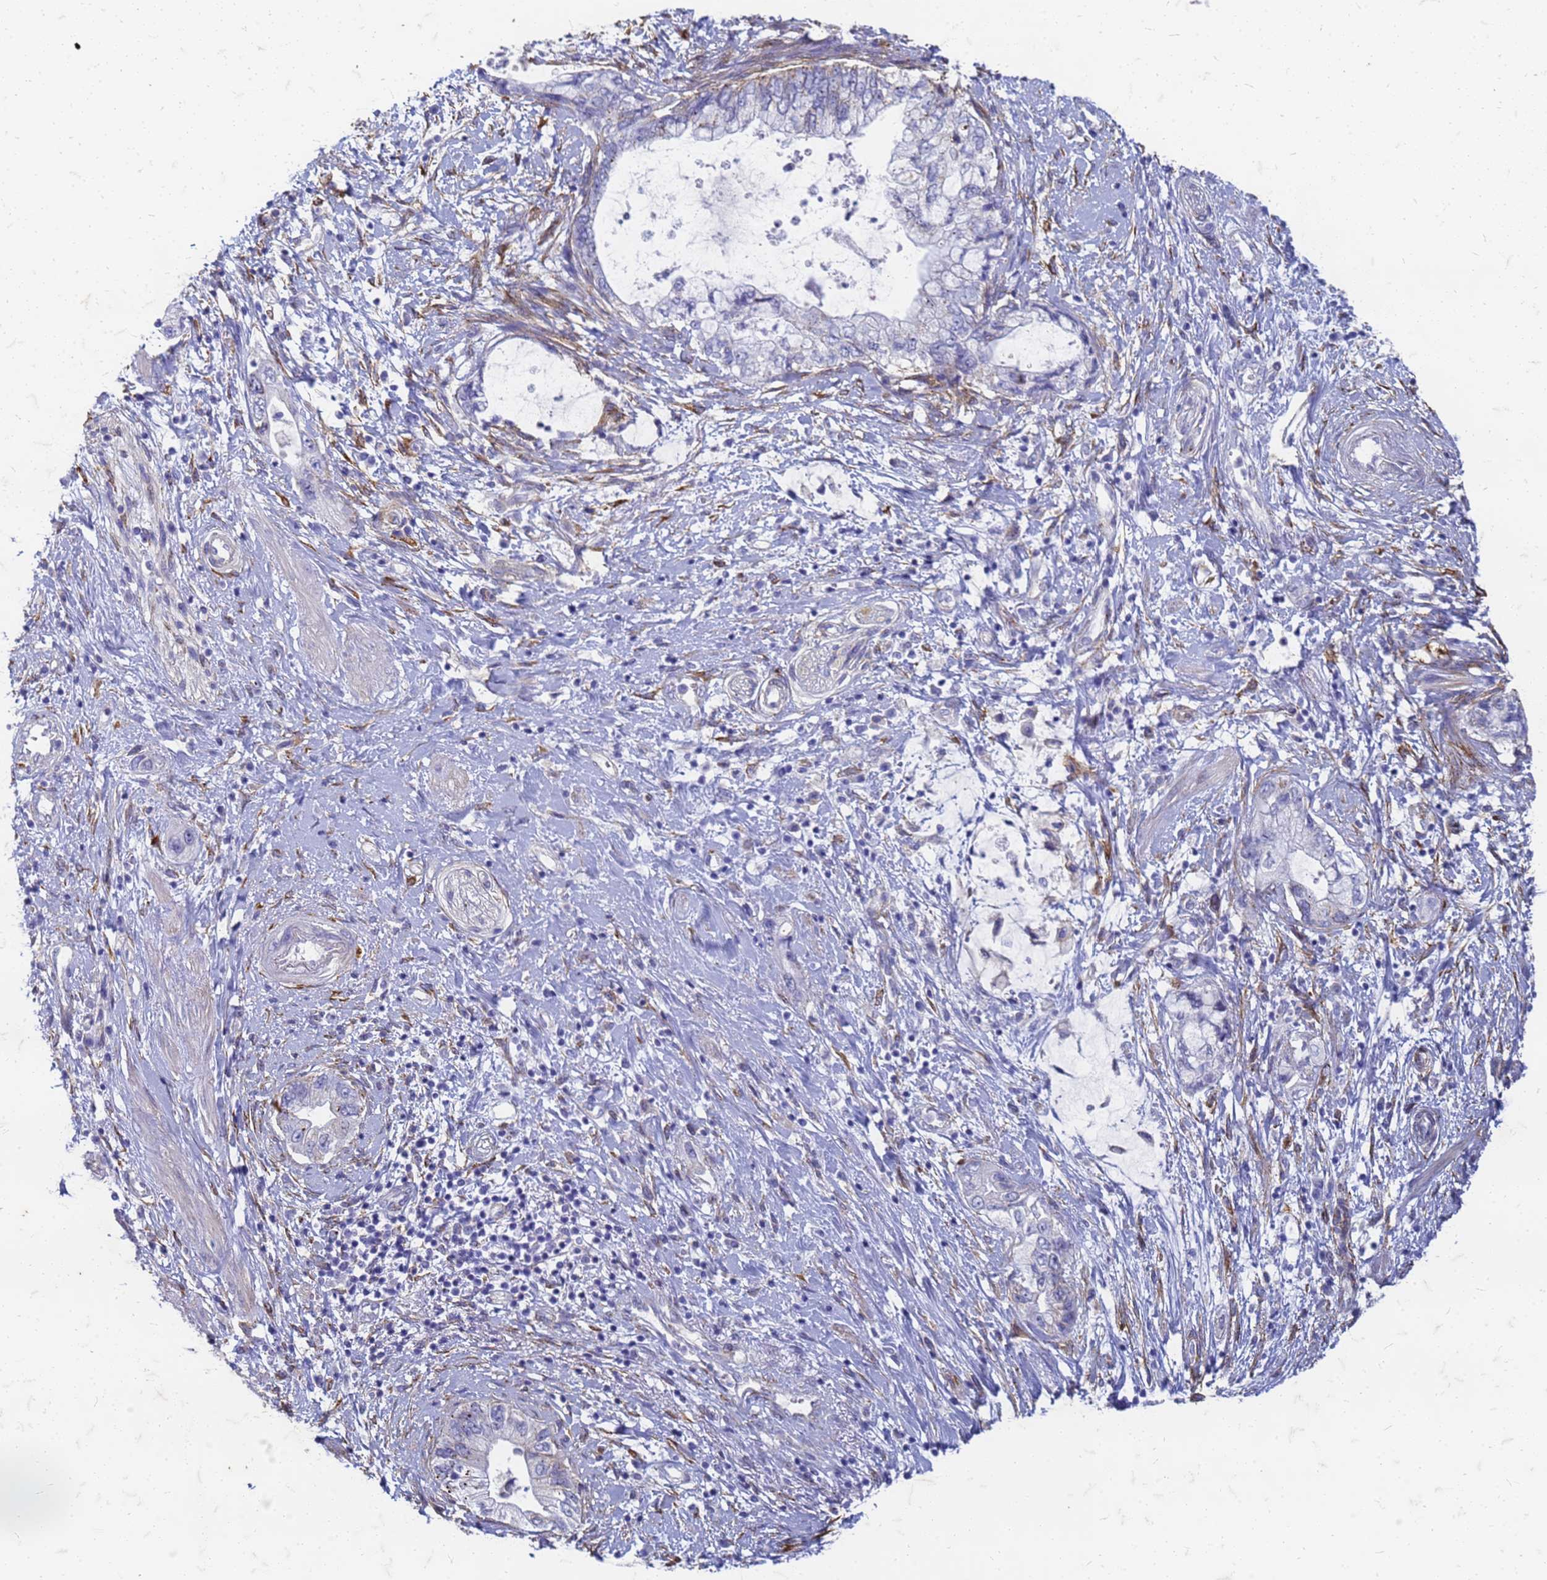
{"staining": {"intensity": "negative", "quantity": "none", "location": "none"}, "tissue": "pancreatic cancer", "cell_type": "Tumor cells", "image_type": "cancer", "snomed": [{"axis": "morphology", "description": "Adenocarcinoma, NOS"}, {"axis": "topography", "description": "Pancreas"}], "caption": "Immunohistochemical staining of pancreatic adenocarcinoma demonstrates no significant positivity in tumor cells. Brightfield microscopy of immunohistochemistry stained with DAB (3,3'-diaminobenzidine) (brown) and hematoxylin (blue), captured at high magnification.", "gene": "TRIM64B", "patient": {"sex": "female", "age": 73}}